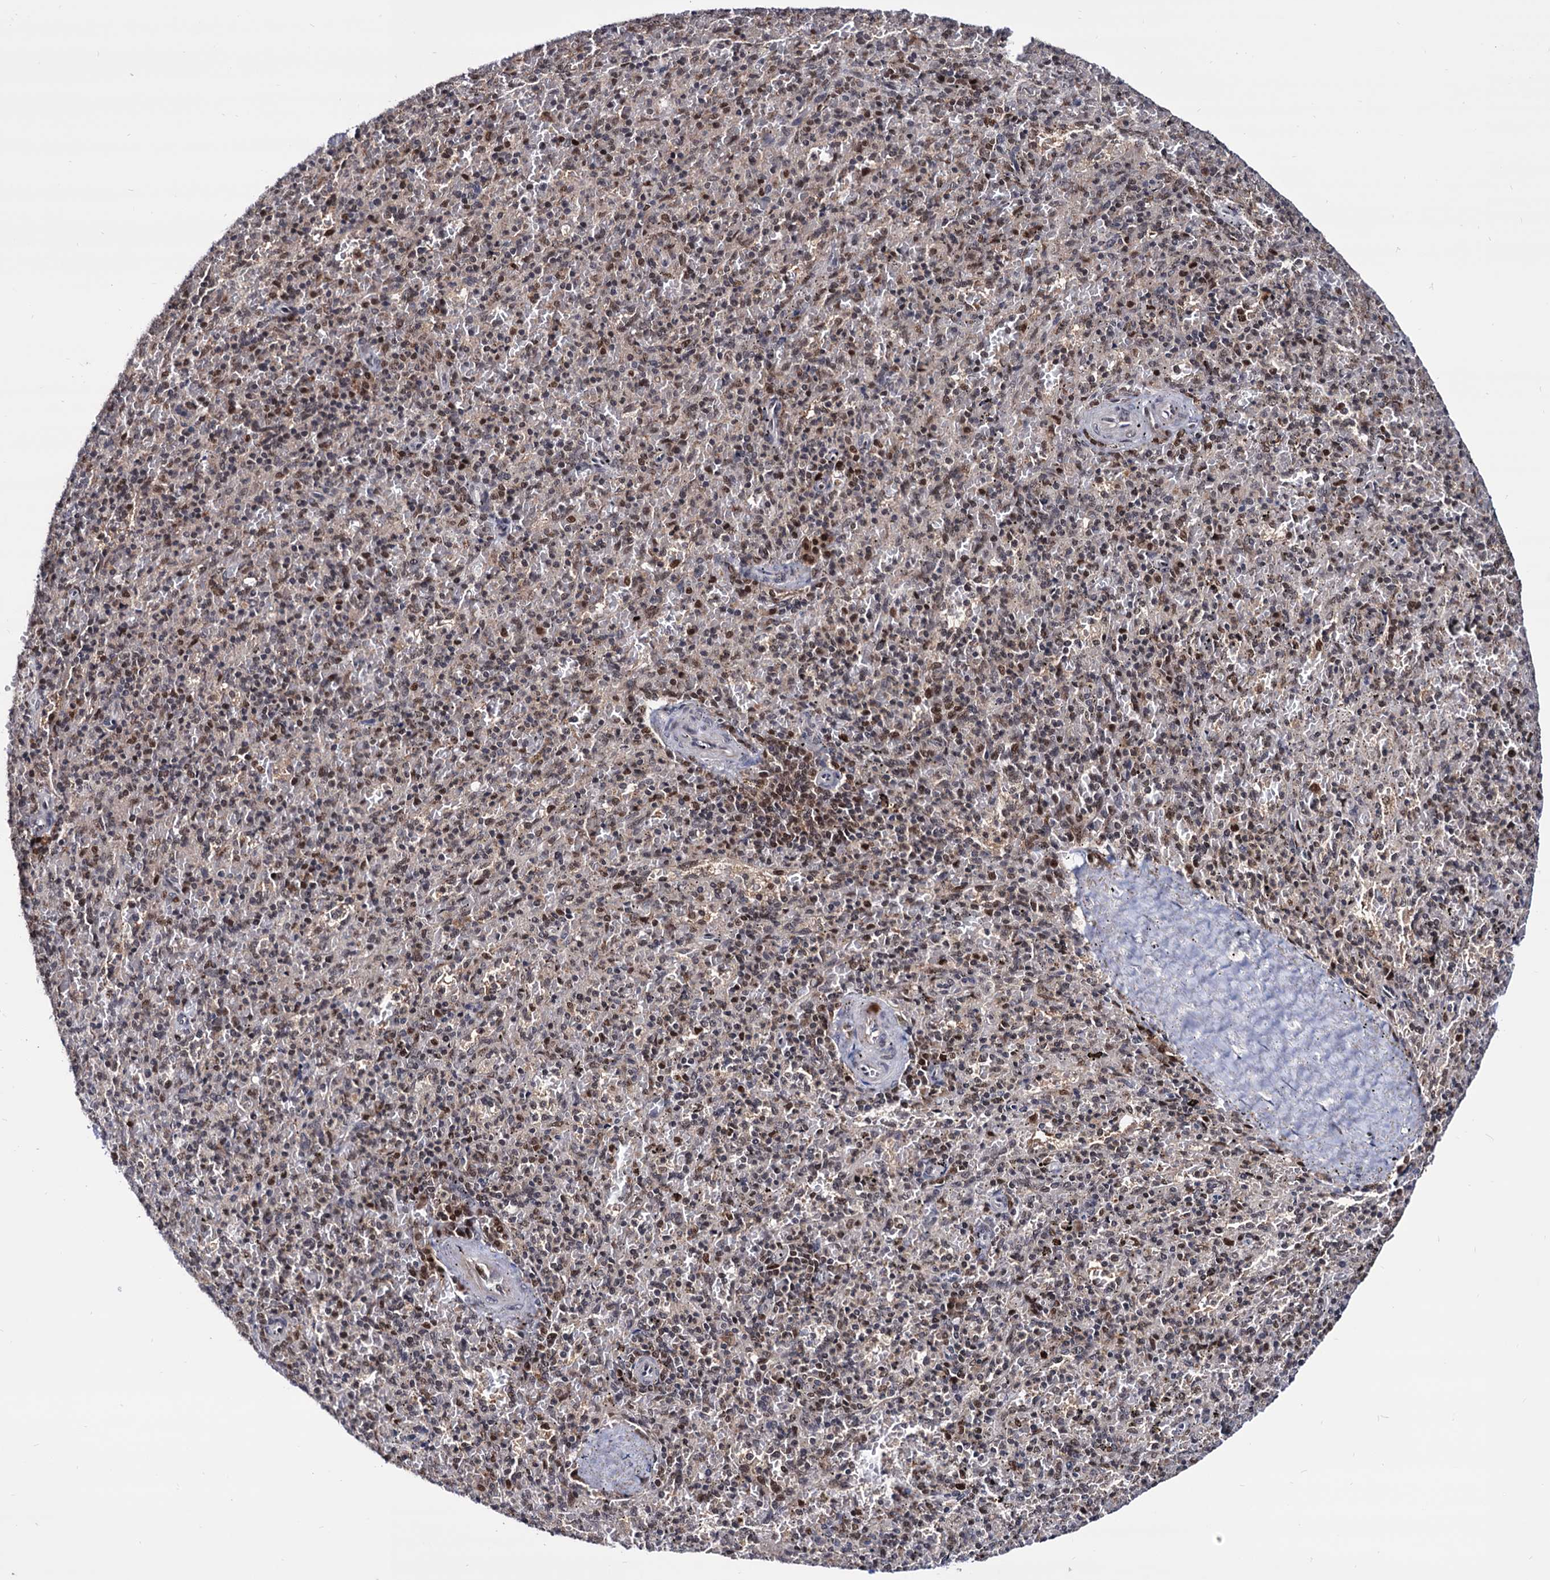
{"staining": {"intensity": "moderate", "quantity": "25%-75%", "location": "nuclear"}, "tissue": "spleen", "cell_type": "Cells in red pulp", "image_type": "normal", "snomed": [{"axis": "morphology", "description": "Normal tissue, NOS"}, {"axis": "topography", "description": "Spleen"}], "caption": "A brown stain shows moderate nuclear positivity of a protein in cells in red pulp of unremarkable human spleen. (DAB IHC with brightfield microscopy, high magnification).", "gene": "RNASEH2B", "patient": {"sex": "male", "age": 82}}